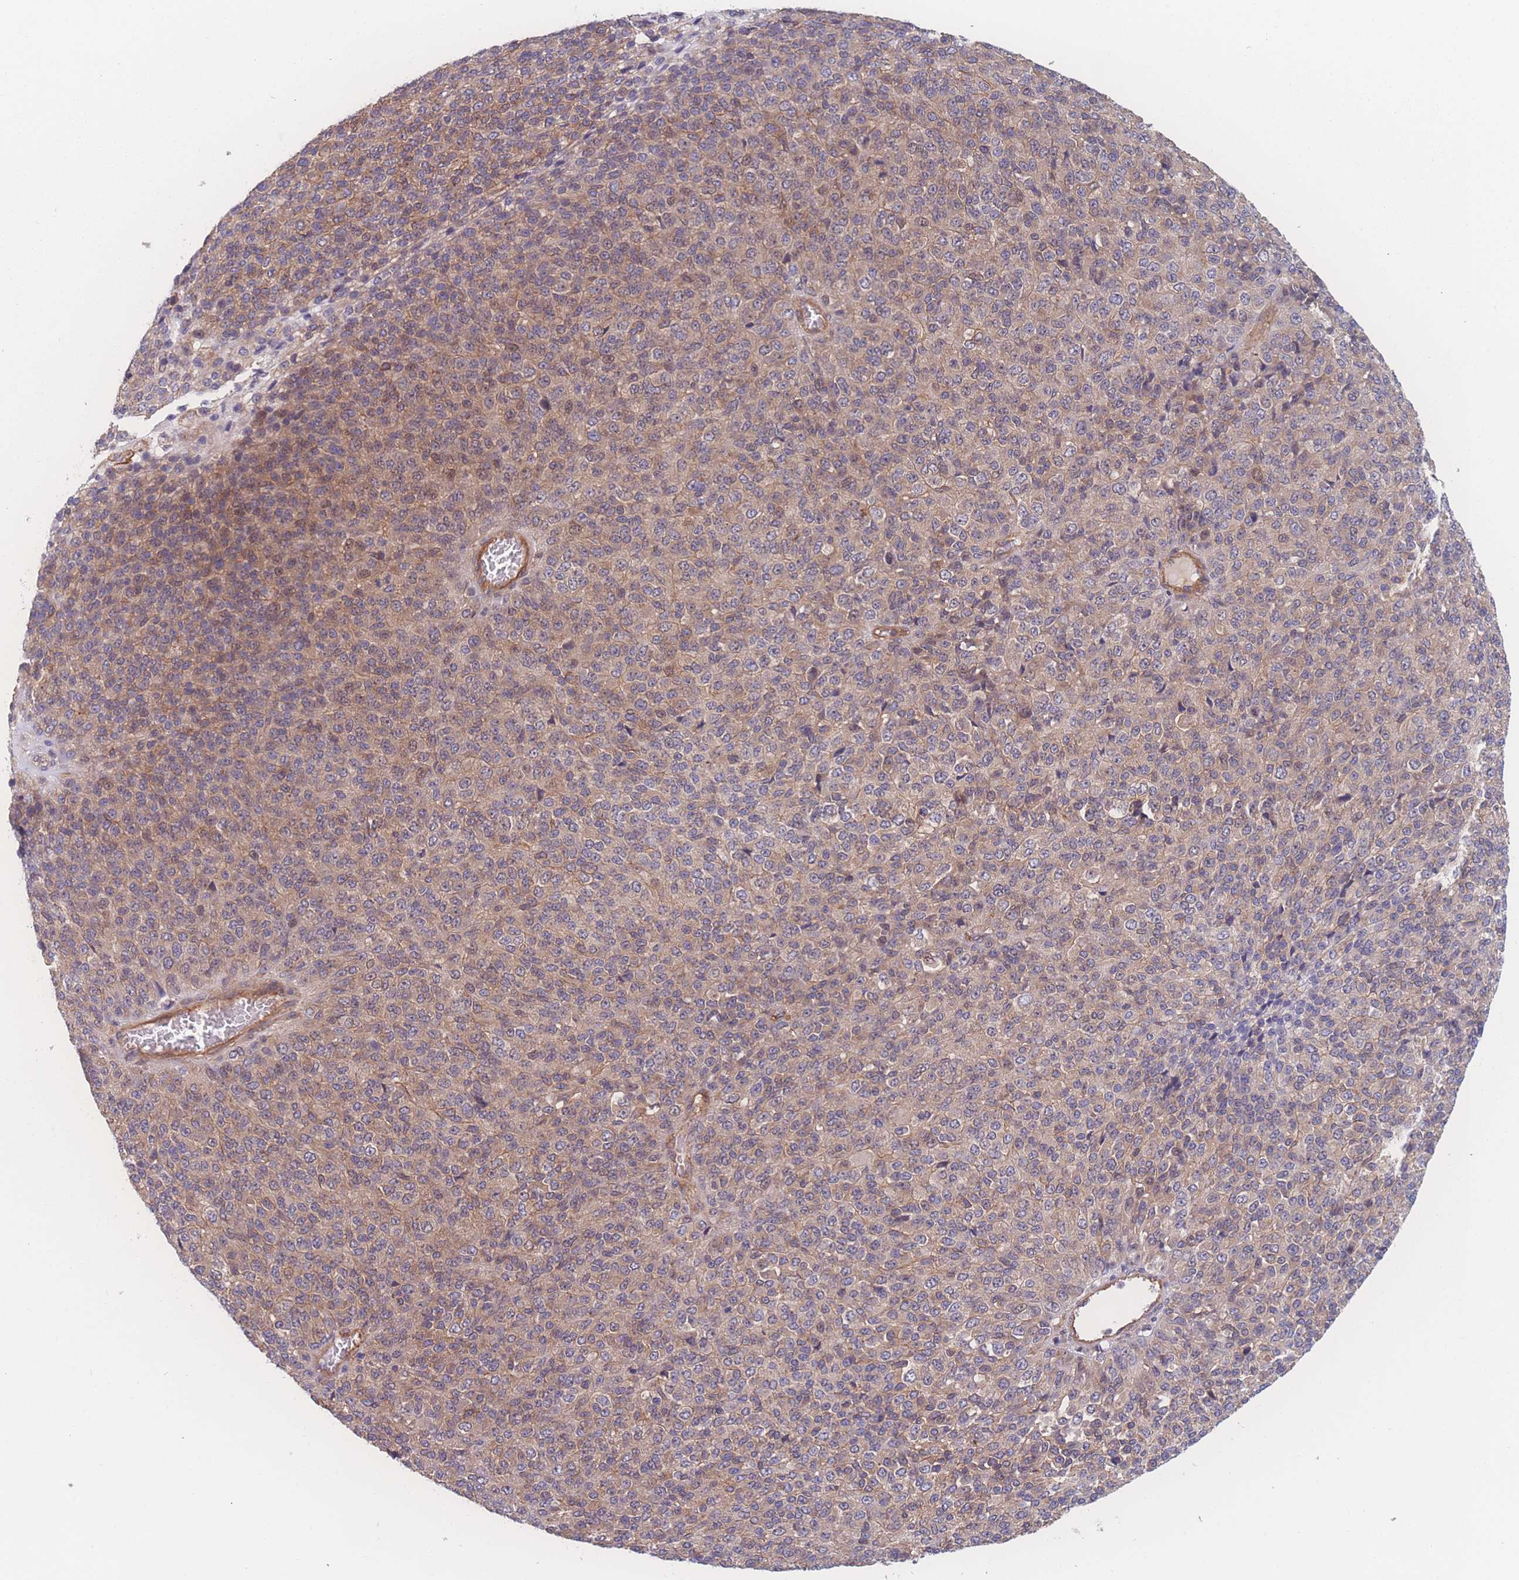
{"staining": {"intensity": "moderate", "quantity": "25%-75%", "location": "cytoplasmic/membranous"}, "tissue": "melanoma", "cell_type": "Tumor cells", "image_type": "cancer", "snomed": [{"axis": "morphology", "description": "Malignant melanoma, Metastatic site"}, {"axis": "topography", "description": "Brain"}], "caption": "Human melanoma stained for a protein (brown) displays moderate cytoplasmic/membranous positive expression in about 25%-75% of tumor cells.", "gene": "CFAP97", "patient": {"sex": "female", "age": 56}}